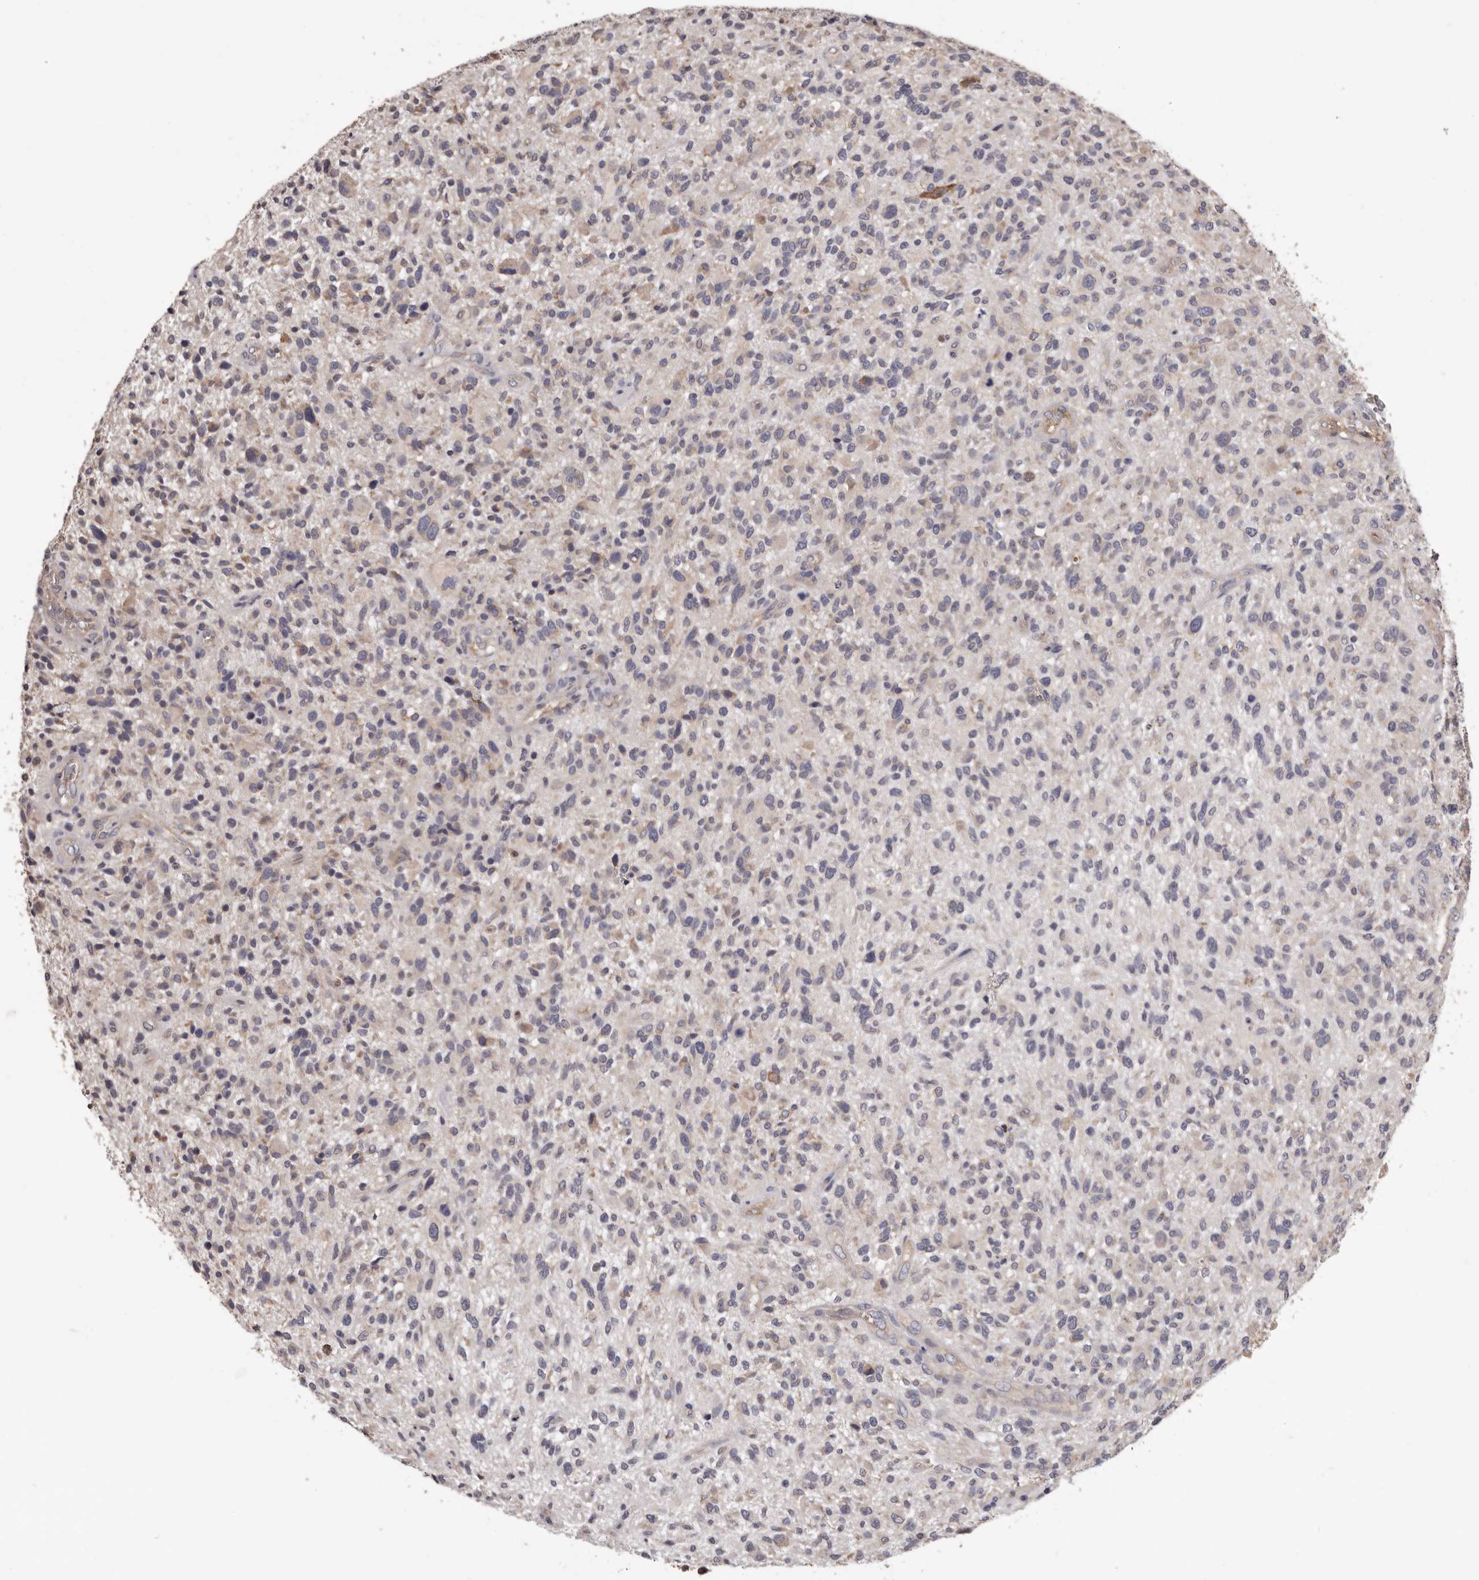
{"staining": {"intensity": "negative", "quantity": "none", "location": "none"}, "tissue": "glioma", "cell_type": "Tumor cells", "image_type": "cancer", "snomed": [{"axis": "morphology", "description": "Glioma, malignant, High grade"}, {"axis": "topography", "description": "Brain"}], "caption": "This is a image of IHC staining of glioma, which shows no positivity in tumor cells.", "gene": "ETNK1", "patient": {"sex": "male", "age": 47}}